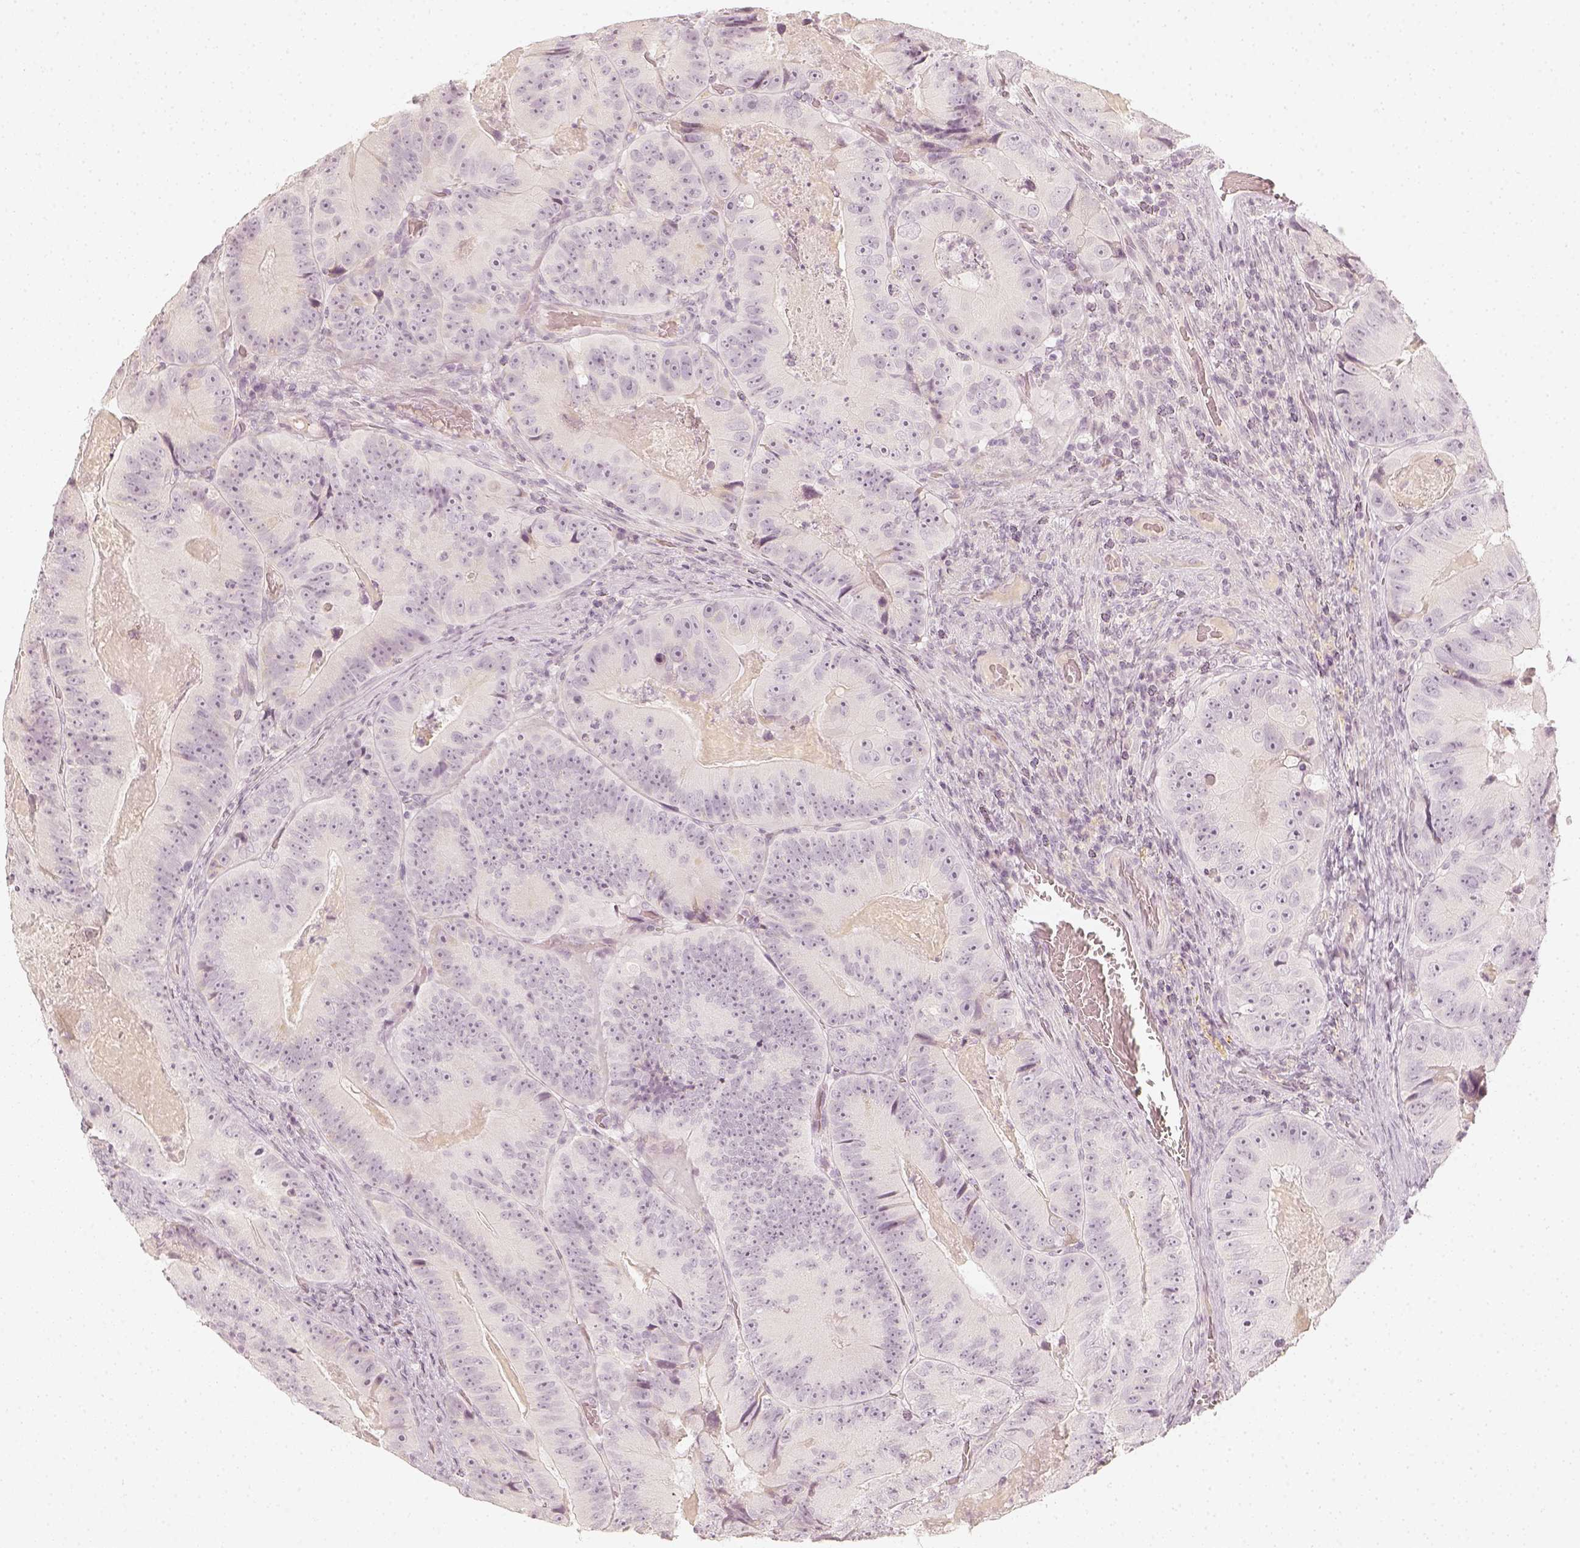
{"staining": {"intensity": "negative", "quantity": "none", "location": "none"}, "tissue": "colorectal cancer", "cell_type": "Tumor cells", "image_type": "cancer", "snomed": [{"axis": "morphology", "description": "Adenocarcinoma, NOS"}, {"axis": "topography", "description": "Colon"}], "caption": "Colorectal cancer (adenocarcinoma) was stained to show a protein in brown. There is no significant positivity in tumor cells. The staining was performed using DAB (3,3'-diaminobenzidine) to visualize the protein expression in brown, while the nuclei were stained in blue with hematoxylin (Magnification: 20x).", "gene": "DSG4", "patient": {"sex": "female", "age": 86}}